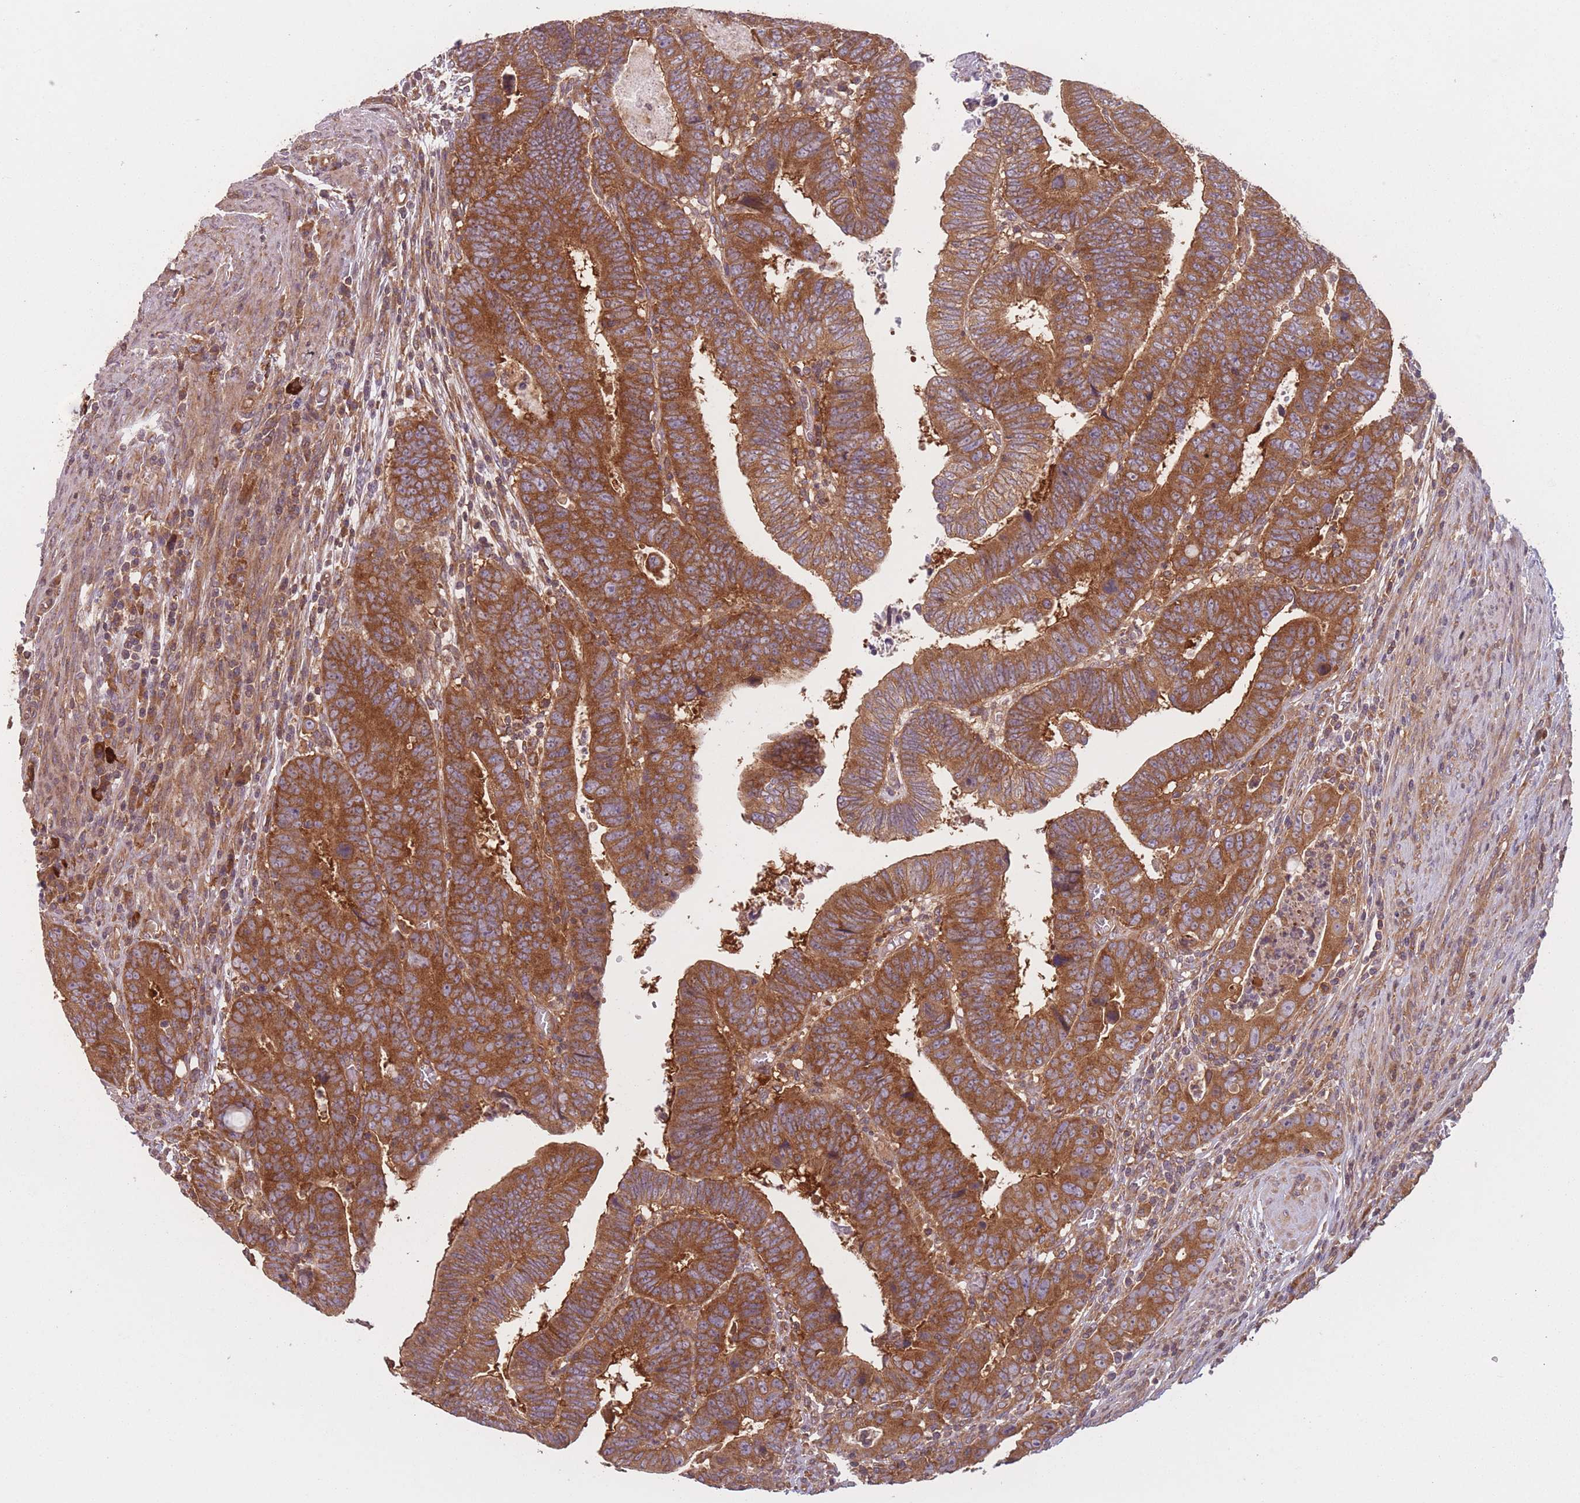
{"staining": {"intensity": "strong", "quantity": ">75%", "location": "cytoplasmic/membranous"}, "tissue": "colorectal cancer", "cell_type": "Tumor cells", "image_type": "cancer", "snomed": [{"axis": "morphology", "description": "Normal tissue, NOS"}, {"axis": "morphology", "description": "Adenocarcinoma, NOS"}, {"axis": "topography", "description": "Rectum"}], "caption": "Colorectal adenocarcinoma tissue demonstrates strong cytoplasmic/membranous positivity in about >75% of tumor cells", "gene": "WASHC2A", "patient": {"sex": "female", "age": 65}}